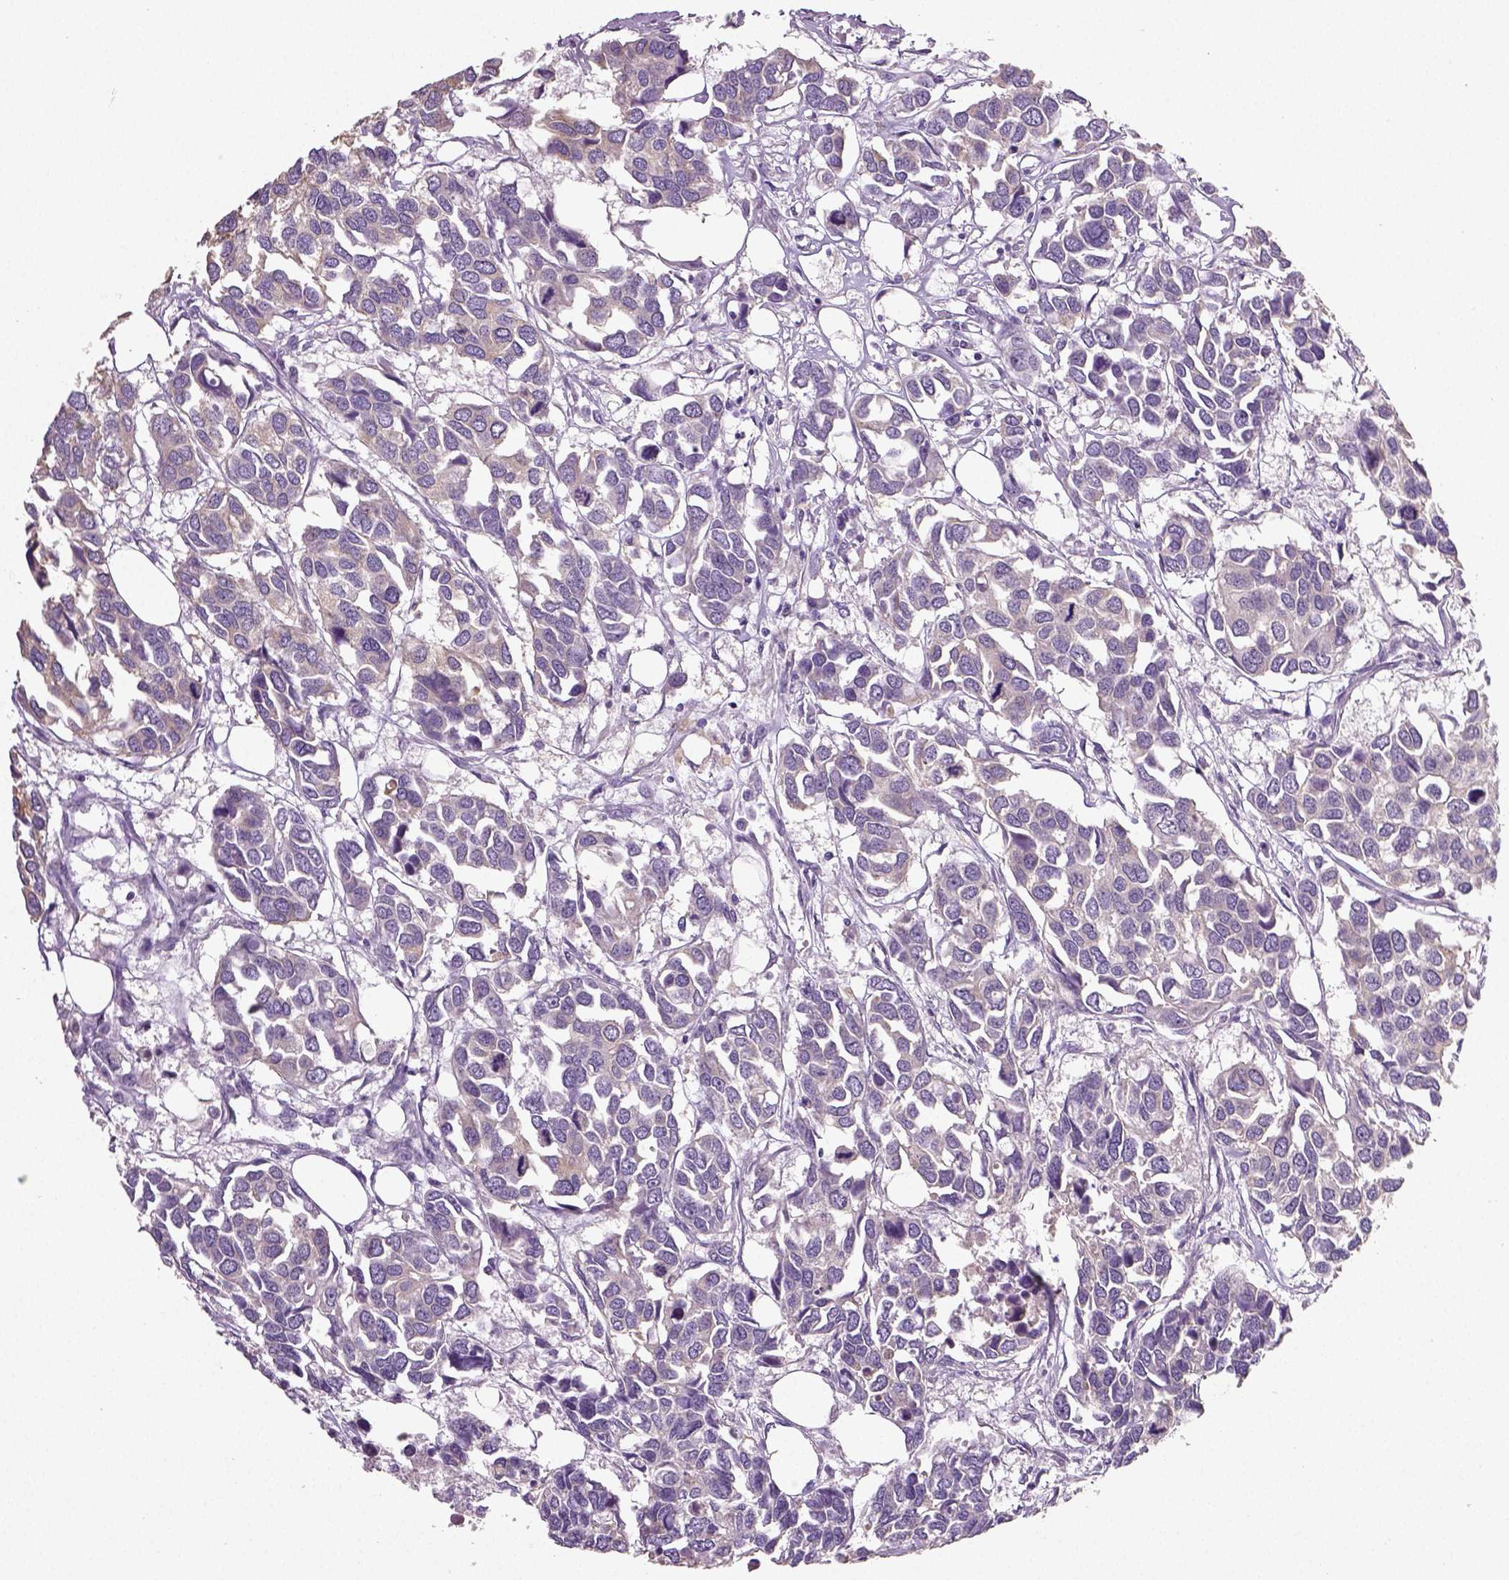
{"staining": {"intensity": "negative", "quantity": "none", "location": "none"}, "tissue": "breast cancer", "cell_type": "Tumor cells", "image_type": "cancer", "snomed": [{"axis": "morphology", "description": "Duct carcinoma"}, {"axis": "topography", "description": "Breast"}], "caption": "The photomicrograph exhibits no staining of tumor cells in breast infiltrating ductal carcinoma.", "gene": "NECAB2", "patient": {"sex": "female", "age": 83}}